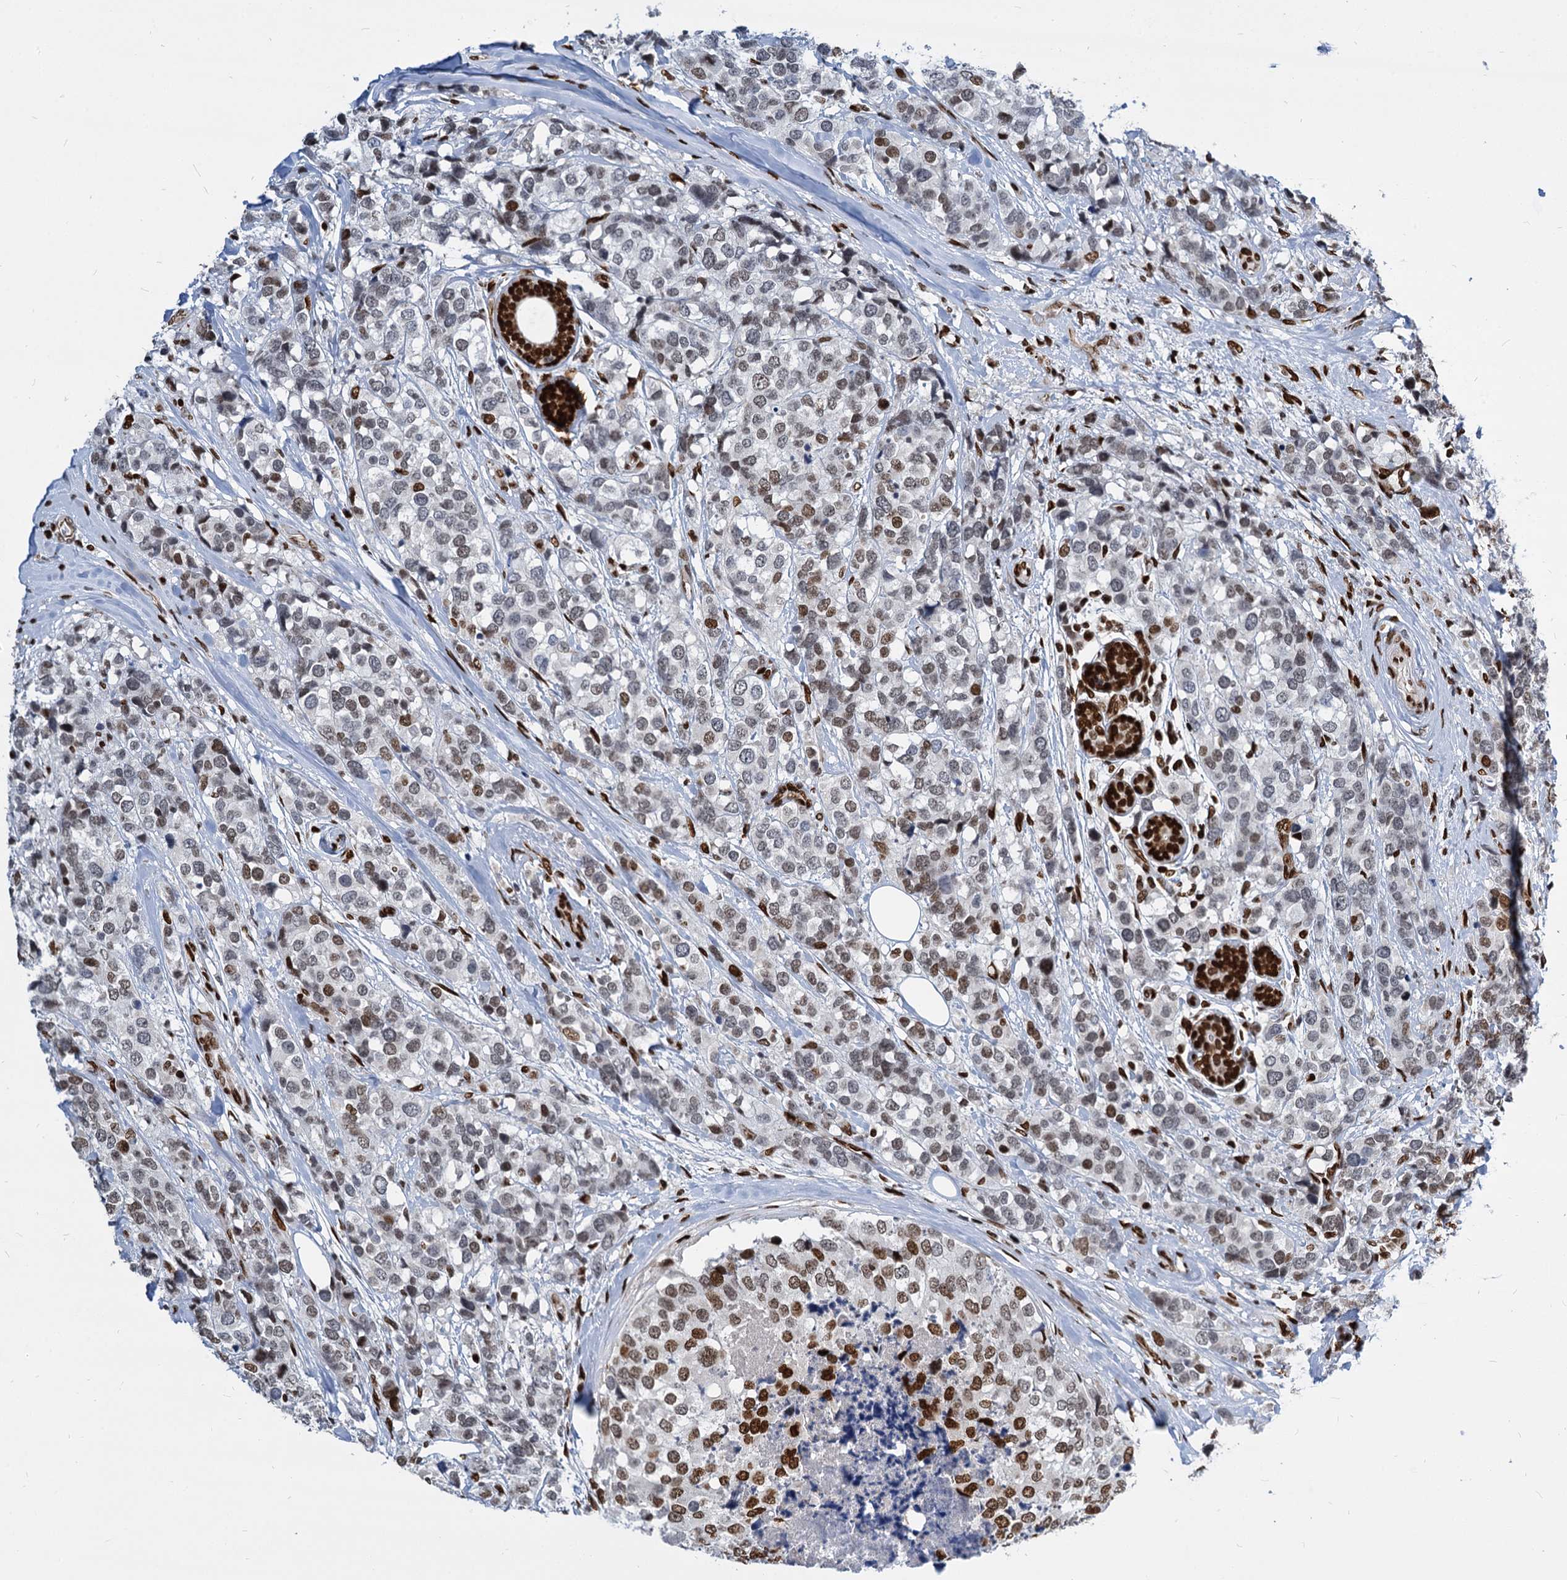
{"staining": {"intensity": "moderate", "quantity": "25%-75%", "location": "nuclear"}, "tissue": "breast cancer", "cell_type": "Tumor cells", "image_type": "cancer", "snomed": [{"axis": "morphology", "description": "Lobular carcinoma"}, {"axis": "topography", "description": "Breast"}], "caption": "This is an image of immunohistochemistry (IHC) staining of breast cancer, which shows moderate staining in the nuclear of tumor cells.", "gene": "MECP2", "patient": {"sex": "female", "age": 59}}